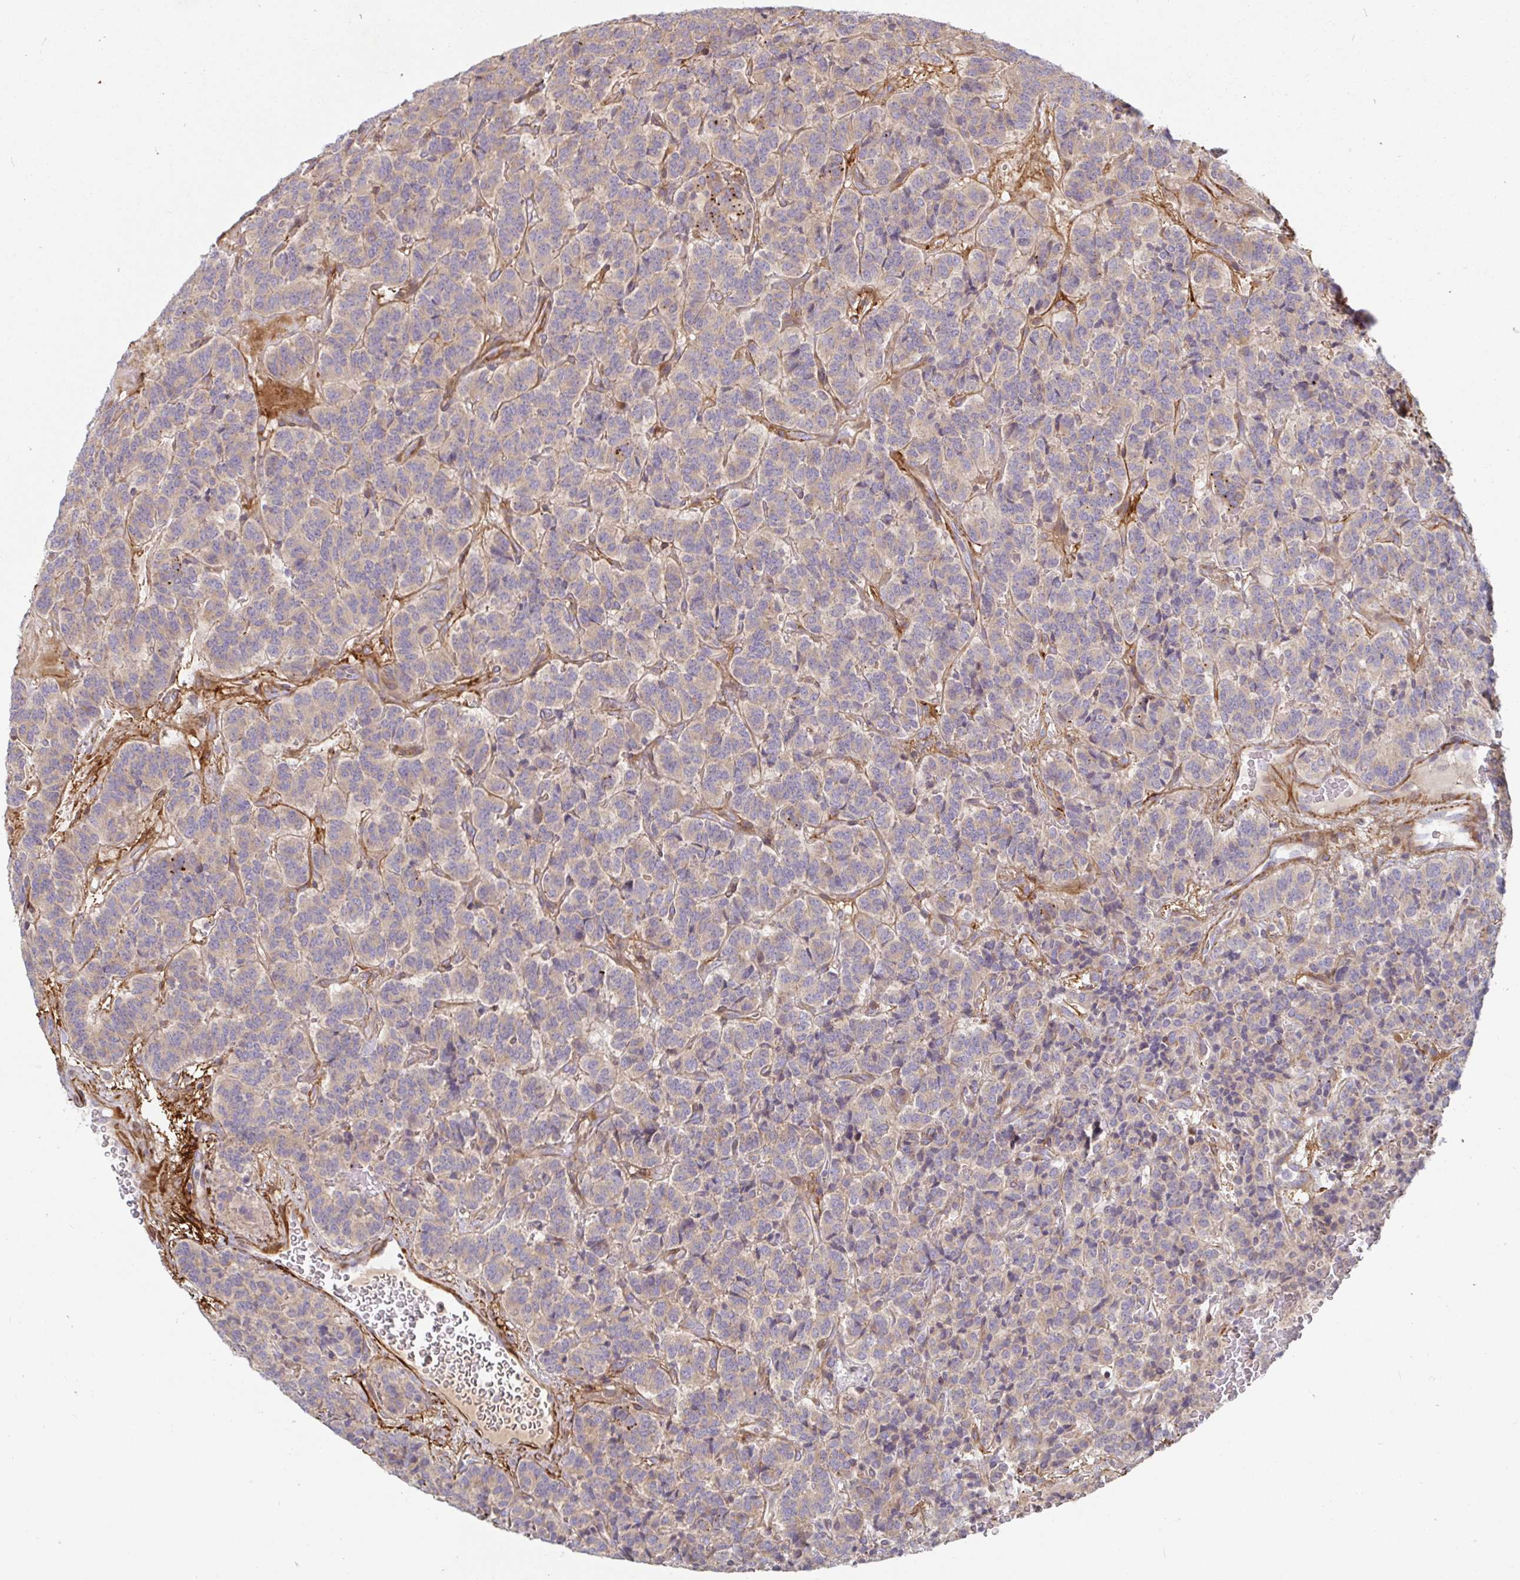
{"staining": {"intensity": "weak", "quantity": "<25%", "location": "cytoplasmic/membranous"}, "tissue": "carcinoid", "cell_type": "Tumor cells", "image_type": "cancer", "snomed": [{"axis": "morphology", "description": "Carcinoid, malignant, NOS"}, {"axis": "topography", "description": "Pancreas"}], "caption": "The micrograph displays no staining of tumor cells in carcinoid.", "gene": "SSH2", "patient": {"sex": "male", "age": 36}}